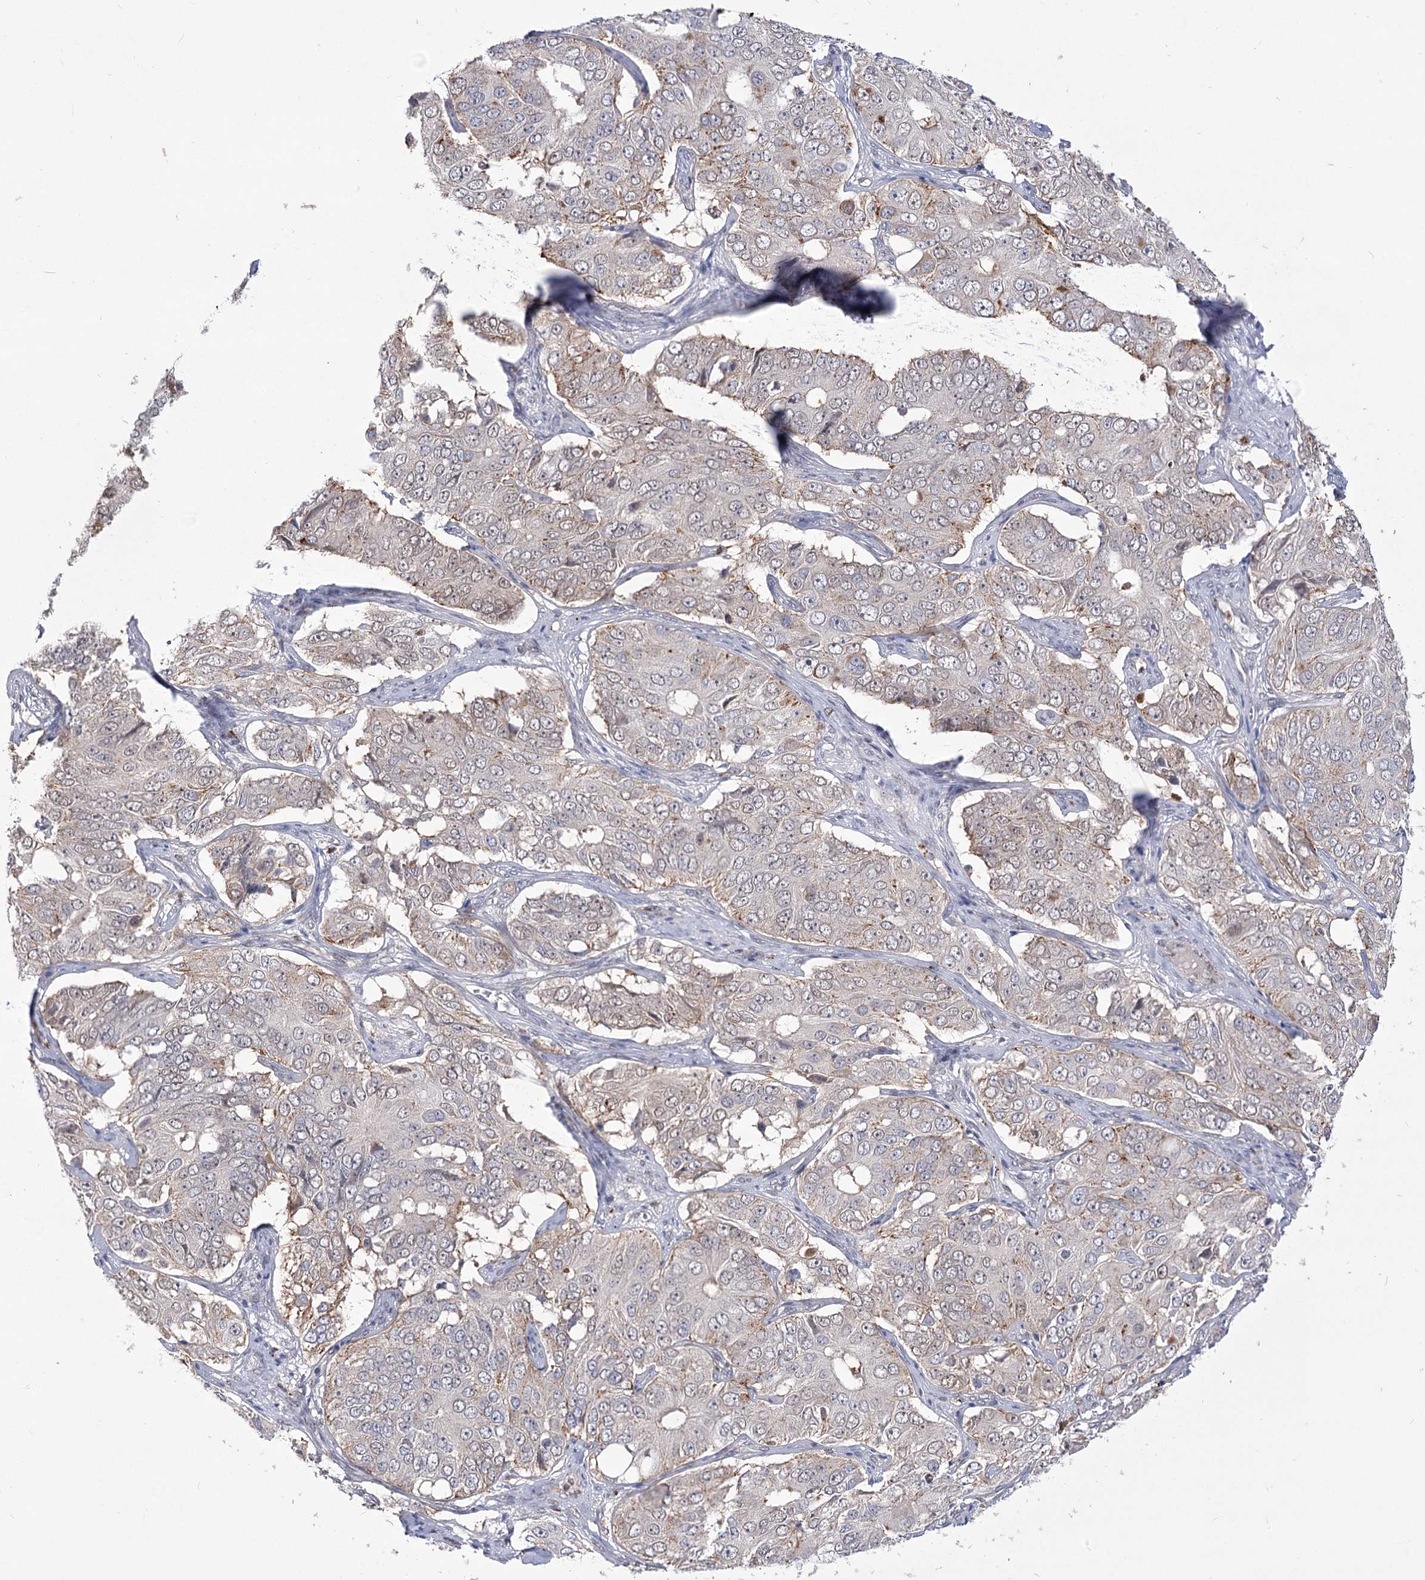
{"staining": {"intensity": "weak", "quantity": "<25%", "location": "cytoplasmic/membranous"}, "tissue": "ovarian cancer", "cell_type": "Tumor cells", "image_type": "cancer", "snomed": [{"axis": "morphology", "description": "Carcinoma, endometroid"}, {"axis": "topography", "description": "Ovary"}], "caption": "A photomicrograph of ovarian cancer stained for a protein exhibits no brown staining in tumor cells.", "gene": "SIAE", "patient": {"sex": "female", "age": 51}}